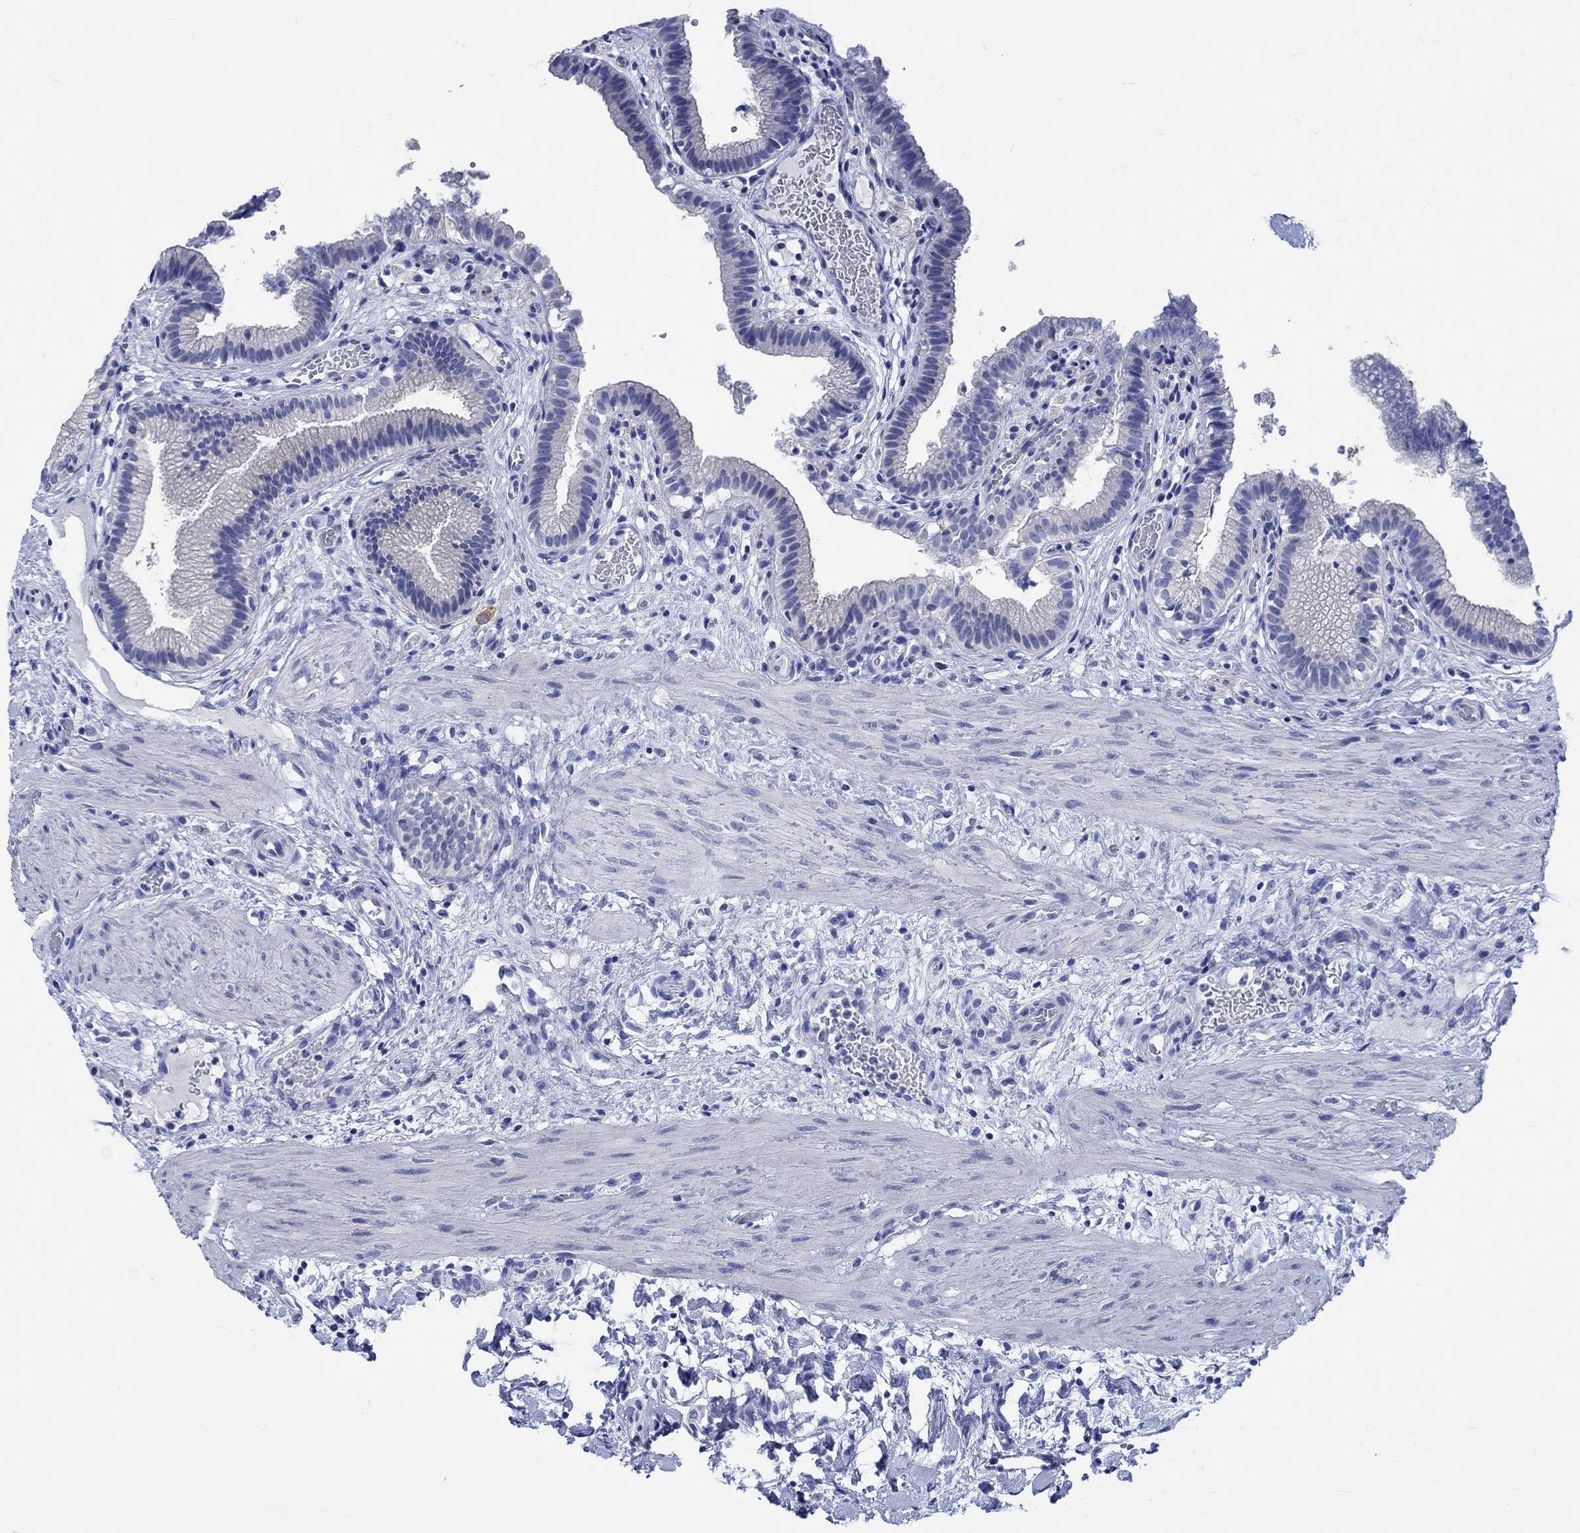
{"staining": {"intensity": "negative", "quantity": "none", "location": "none"}, "tissue": "gallbladder", "cell_type": "Glandular cells", "image_type": "normal", "snomed": [{"axis": "morphology", "description": "Normal tissue, NOS"}, {"axis": "topography", "description": "Gallbladder"}], "caption": "Immunohistochemical staining of benign gallbladder displays no significant staining in glandular cells.", "gene": "PTPRN2", "patient": {"sex": "female", "age": 24}}